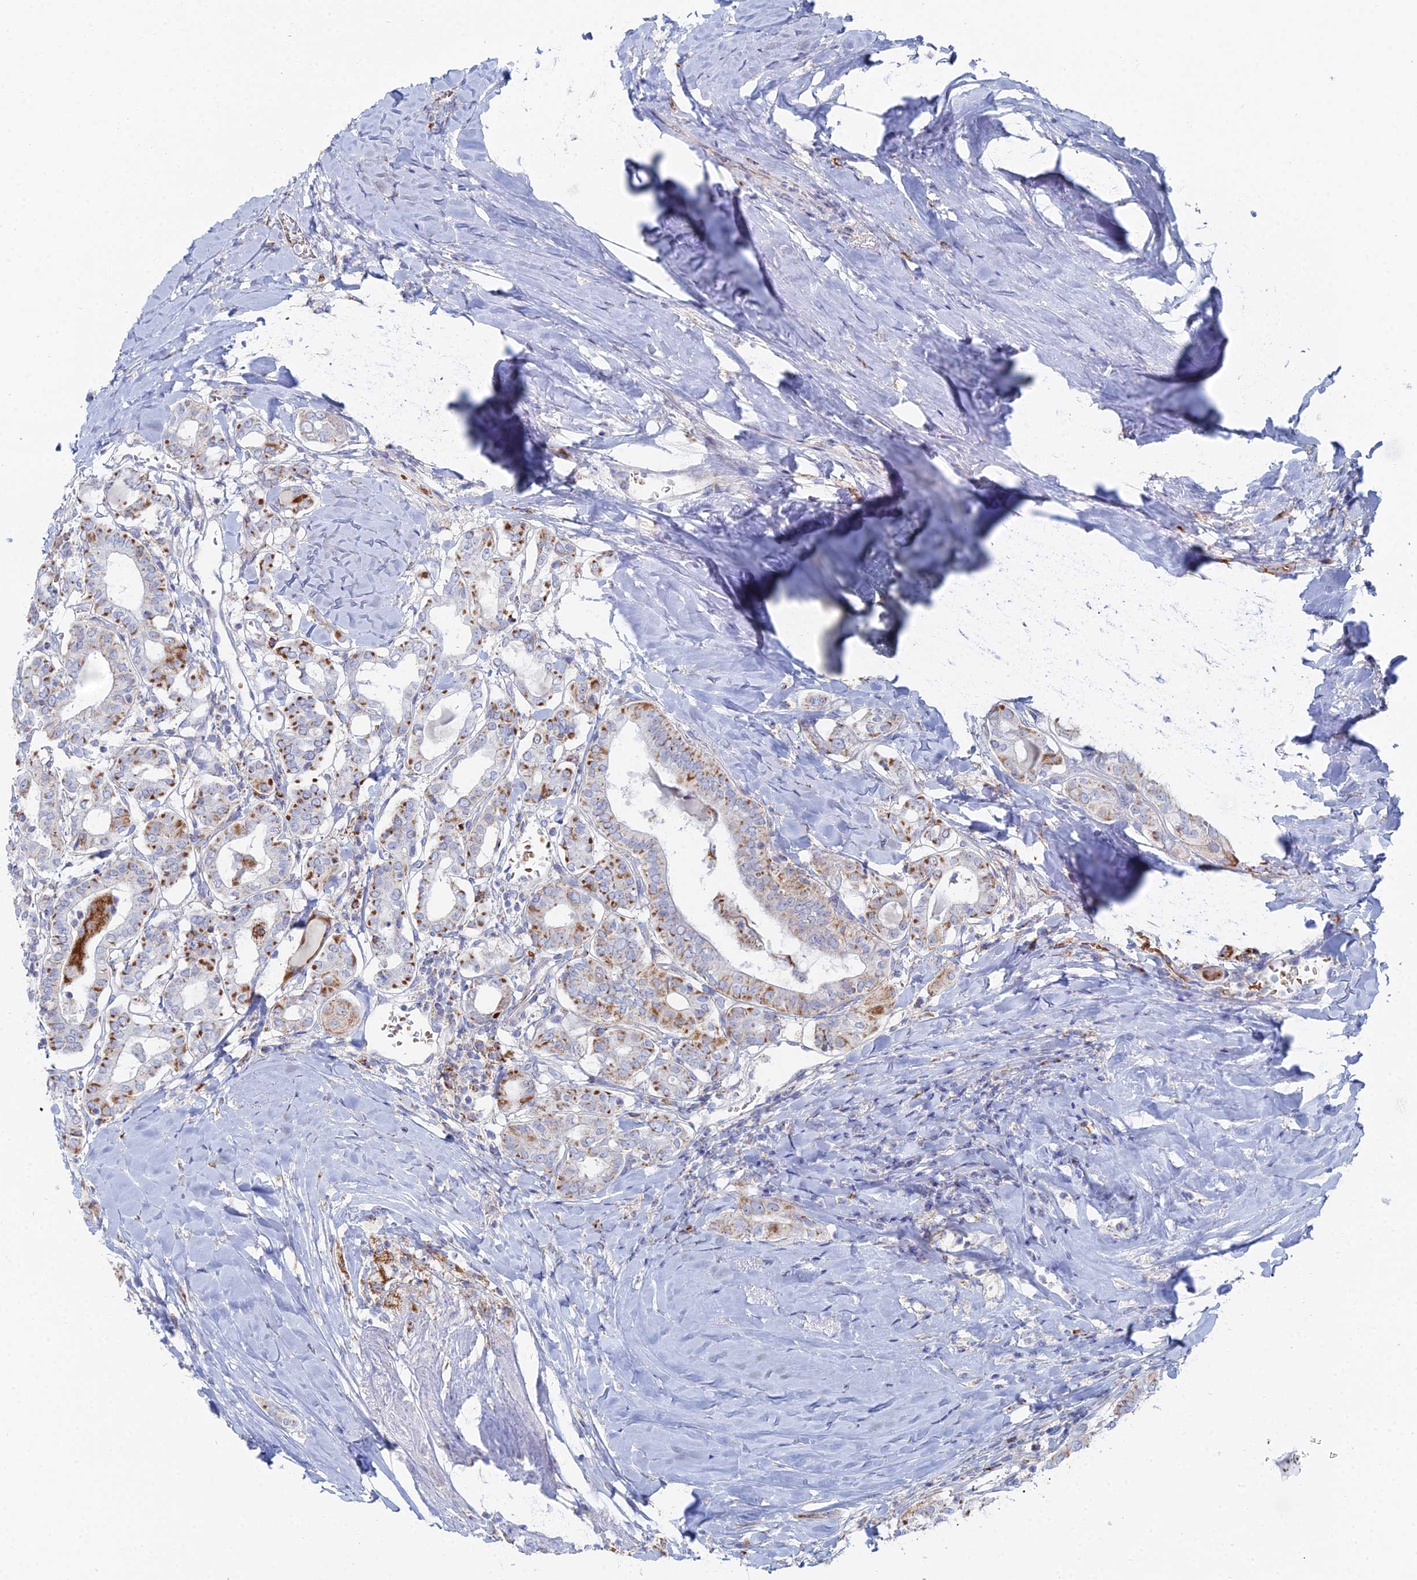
{"staining": {"intensity": "strong", "quantity": "25%-75%", "location": "cytoplasmic/membranous"}, "tissue": "thyroid cancer", "cell_type": "Tumor cells", "image_type": "cancer", "snomed": [{"axis": "morphology", "description": "Papillary adenocarcinoma, NOS"}, {"axis": "topography", "description": "Thyroid gland"}], "caption": "Human thyroid papillary adenocarcinoma stained with a protein marker displays strong staining in tumor cells.", "gene": "MPC1", "patient": {"sex": "female", "age": 72}}